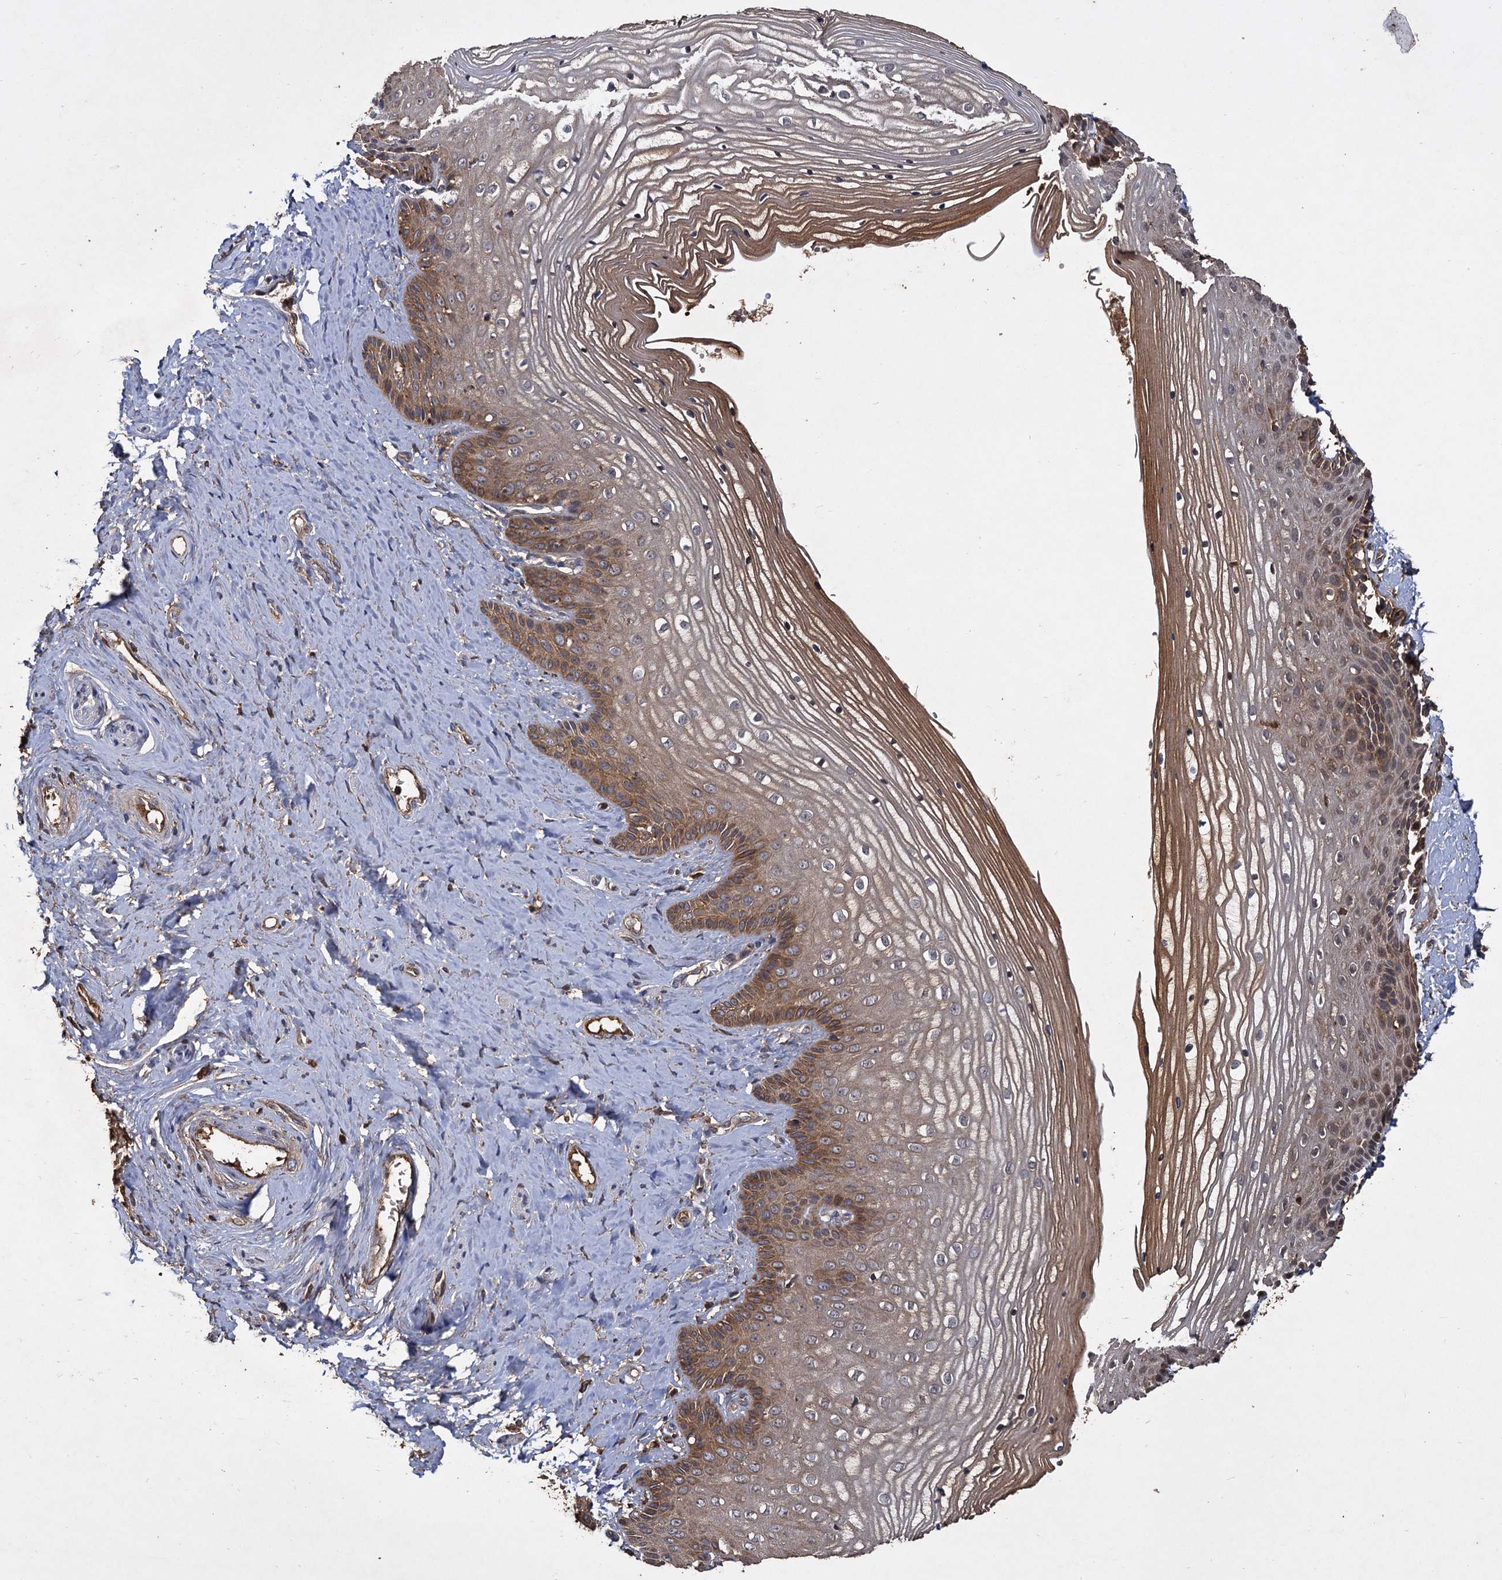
{"staining": {"intensity": "moderate", "quantity": ">75%", "location": "cytoplasmic/membranous"}, "tissue": "vagina", "cell_type": "Squamous epithelial cells", "image_type": "normal", "snomed": [{"axis": "morphology", "description": "Normal tissue, NOS"}, {"axis": "topography", "description": "Vagina"}, {"axis": "topography", "description": "Cervix"}], "caption": "Vagina stained with a protein marker reveals moderate staining in squamous epithelial cells.", "gene": "GCLC", "patient": {"sex": "female", "age": 40}}